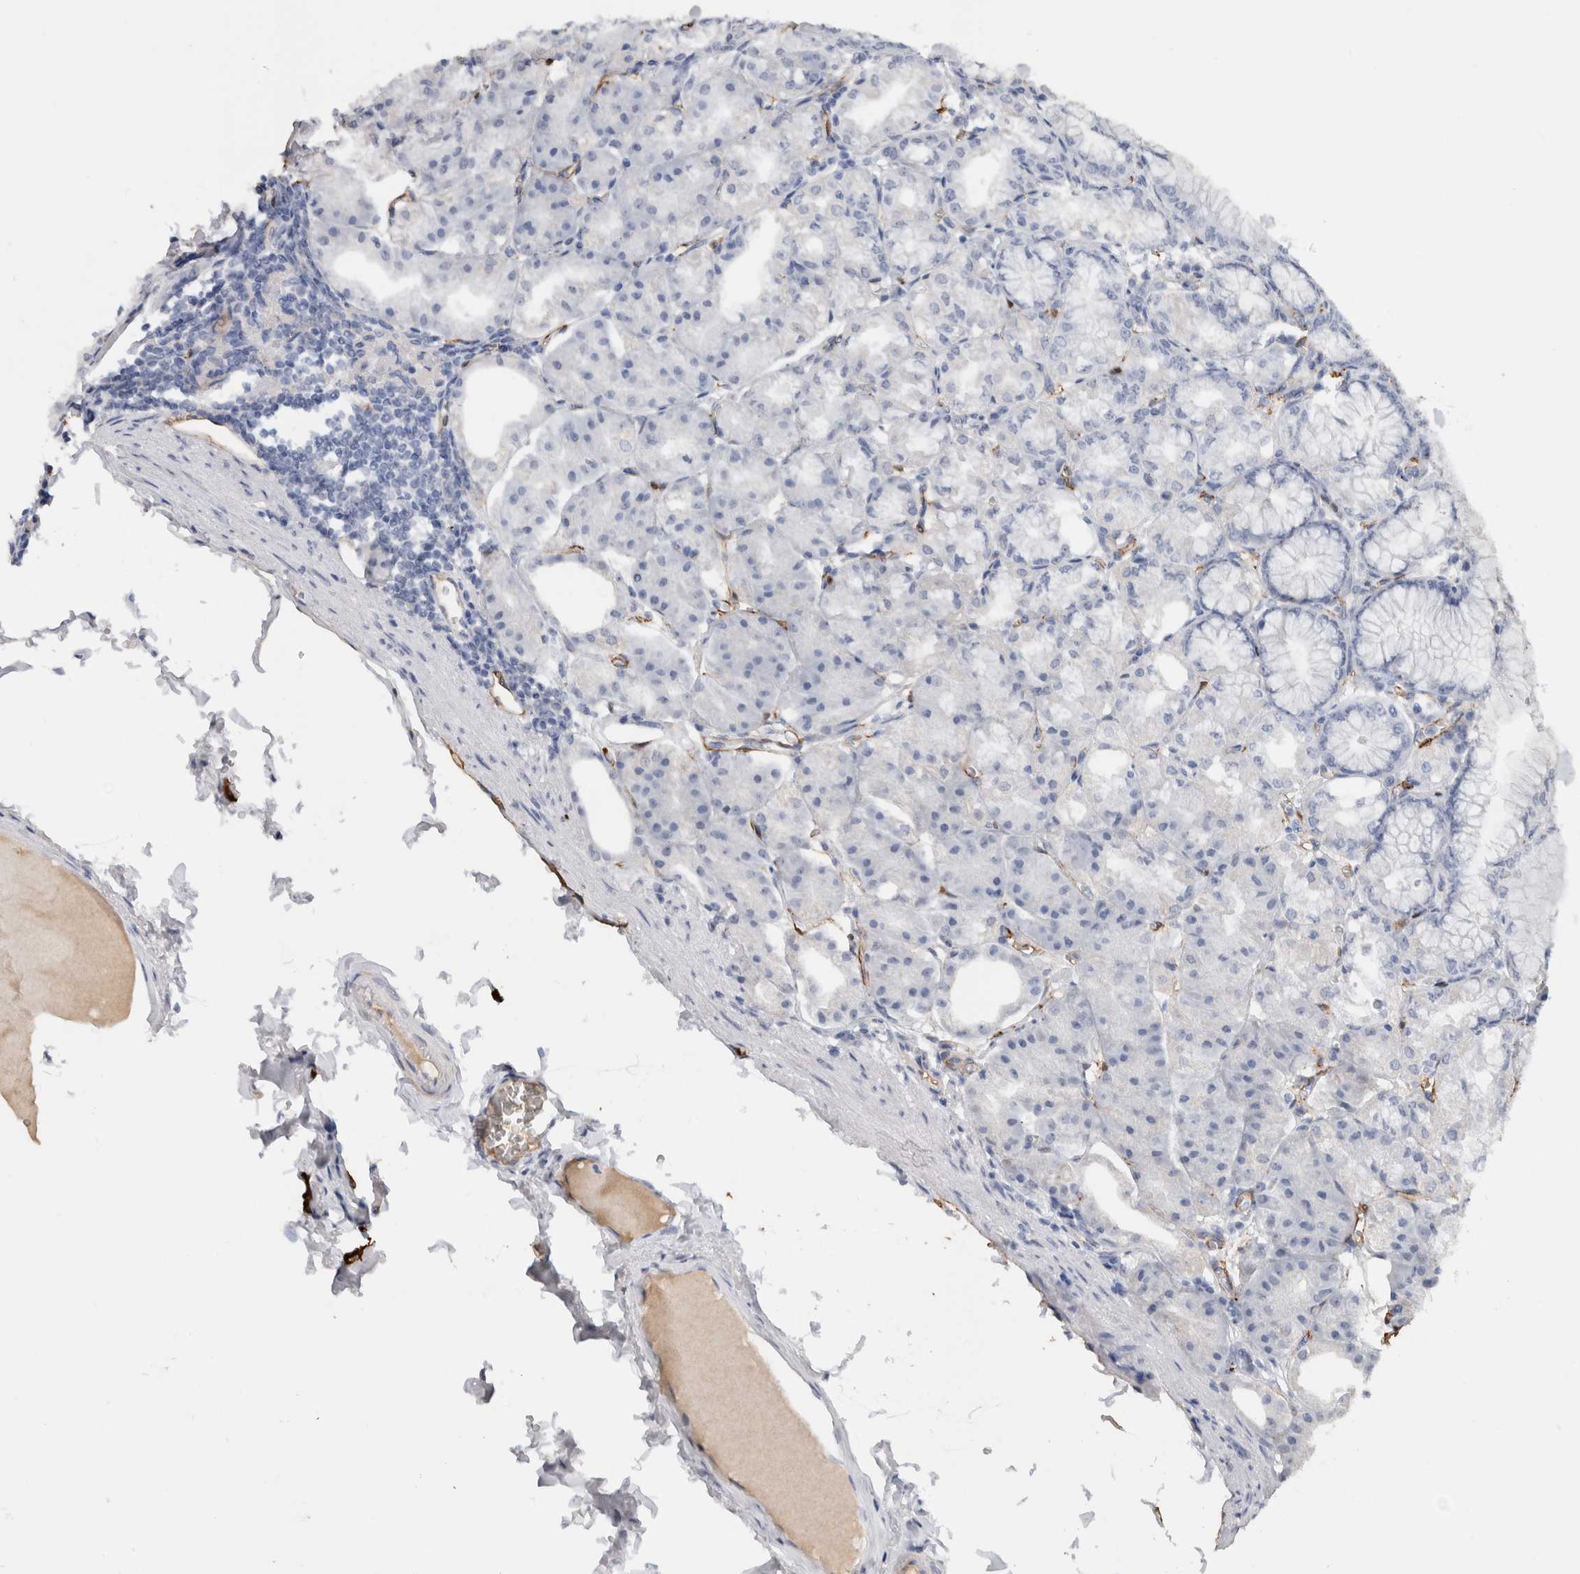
{"staining": {"intensity": "negative", "quantity": "none", "location": "none"}, "tissue": "stomach", "cell_type": "Glandular cells", "image_type": "normal", "snomed": [{"axis": "morphology", "description": "Normal tissue, NOS"}, {"axis": "topography", "description": "Stomach, lower"}], "caption": "IHC of normal stomach exhibits no expression in glandular cells.", "gene": "FABP4", "patient": {"sex": "male", "age": 71}}